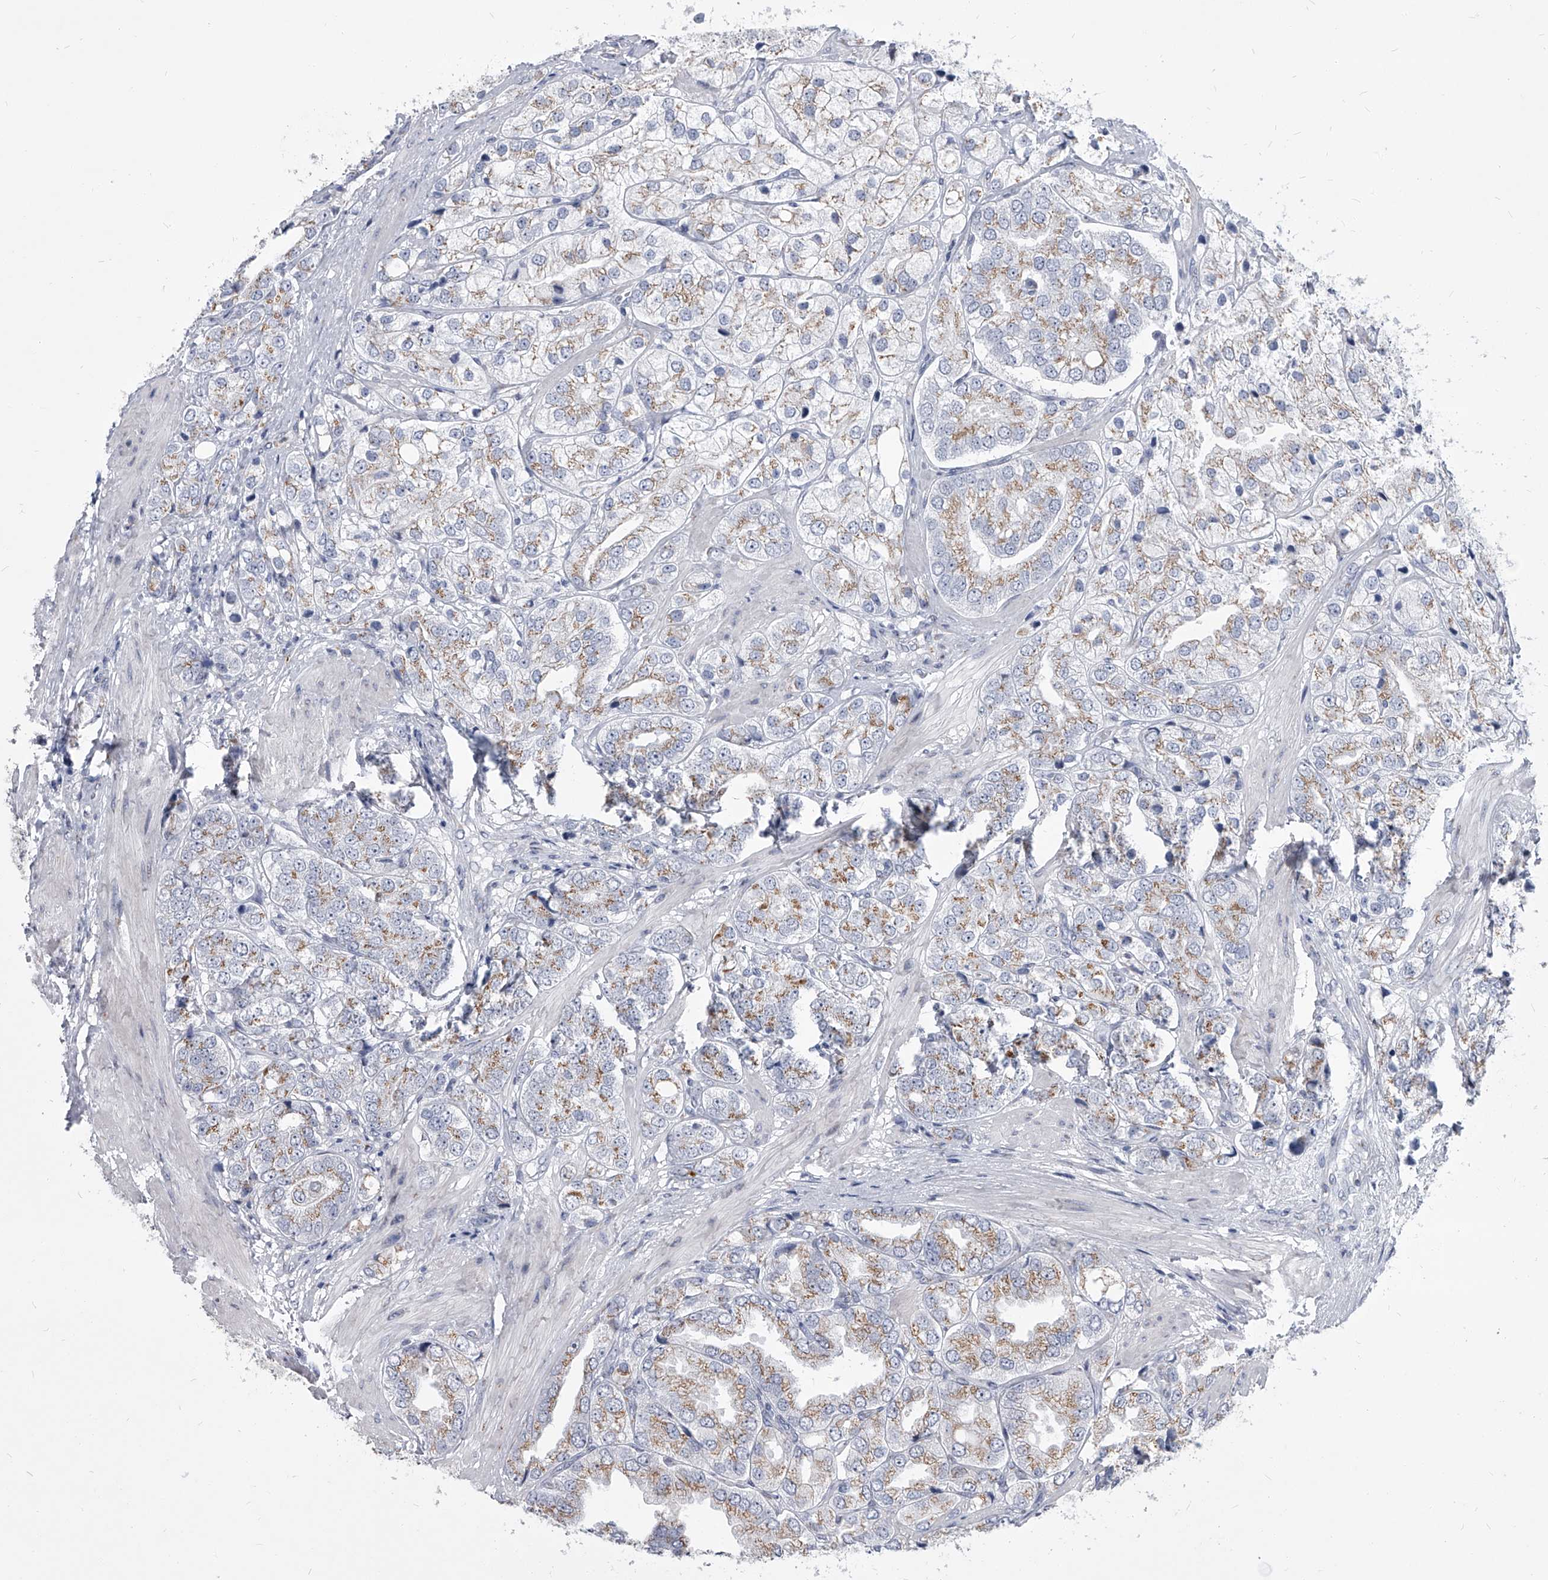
{"staining": {"intensity": "weak", "quantity": "25%-75%", "location": "cytoplasmic/membranous"}, "tissue": "prostate cancer", "cell_type": "Tumor cells", "image_type": "cancer", "snomed": [{"axis": "morphology", "description": "Adenocarcinoma, High grade"}, {"axis": "topography", "description": "Prostate"}], "caption": "Immunohistochemistry (DAB (3,3'-diaminobenzidine)) staining of prostate cancer (high-grade adenocarcinoma) exhibits weak cytoplasmic/membranous protein expression in approximately 25%-75% of tumor cells.", "gene": "EVA1C", "patient": {"sex": "male", "age": 50}}